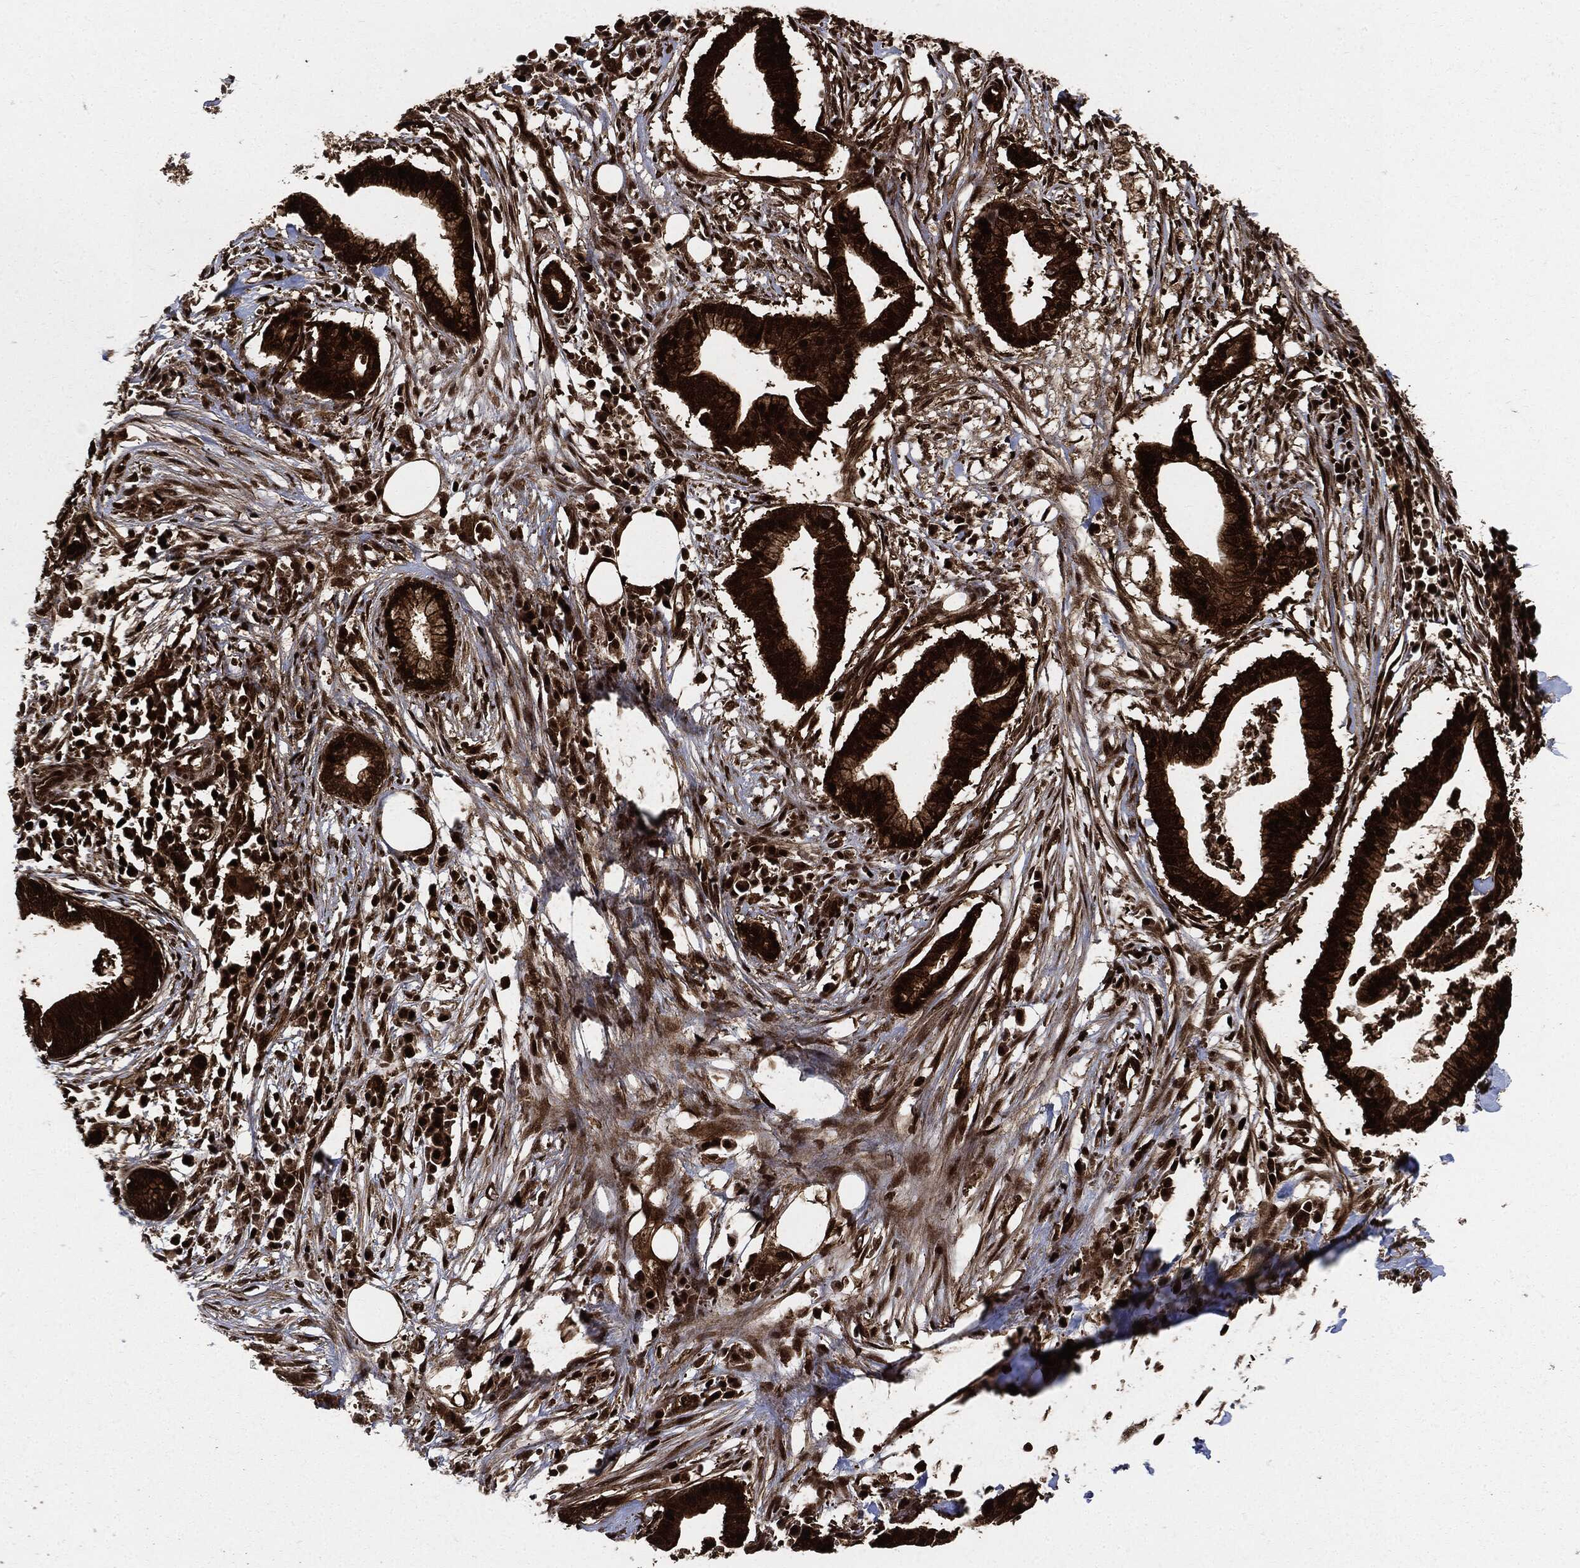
{"staining": {"intensity": "strong", "quantity": ">75%", "location": "cytoplasmic/membranous"}, "tissue": "pancreatic cancer", "cell_type": "Tumor cells", "image_type": "cancer", "snomed": [{"axis": "morphology", "description": "Normal tissue, NOS"}, {"axis": "morphology", "description": "Adenocarcinoma, NOS"}, {"axis": "topography", "description": "Pancreas"}], "caption": "The histopathology image displays a brown stain indicating the presence of a protein in the cytoplasmic/membranous of tumor cells in pancreatic cancer (adenocarcinoma).", "gene": "YWHAB", "patient": {"sex": "female", "age": 58}}